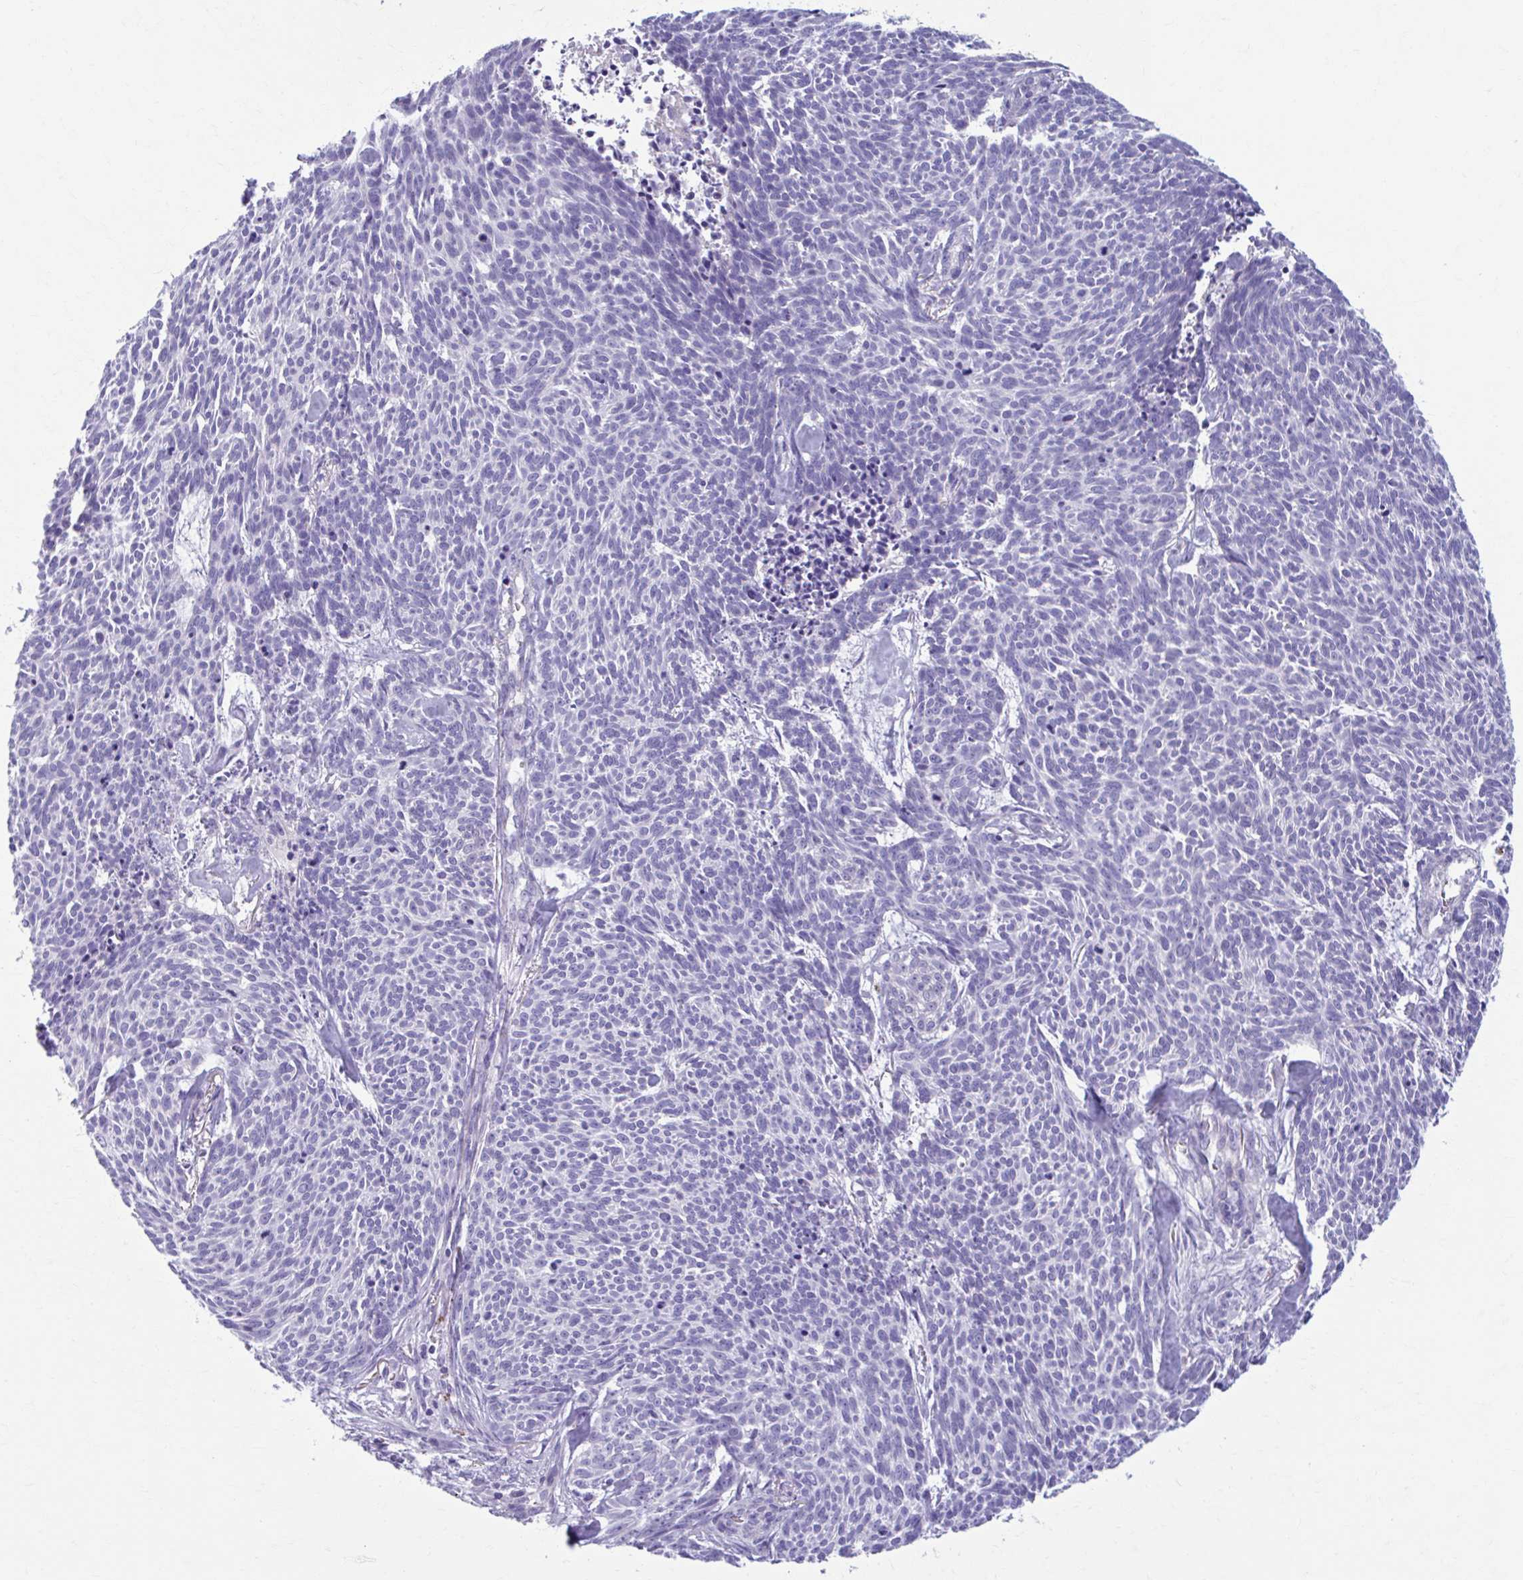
{"staining": {"intensity": "negative", "quantity": "none", "location": "none"}, "tissue": "skin cancer", "cell_type": "Tumor cells", "image_type": "cancer", "snomed": [{"axis": "morphology", "description": "Basal cell carcinoma"}, {"axis": "topography", "description": "Skin"}], "caption": "Image shows no significant protein expression in tumor cells of basal cell carcinoma (skin).", "gene": "C12orf71", "patient": {"sex": "female", "age": 93}}